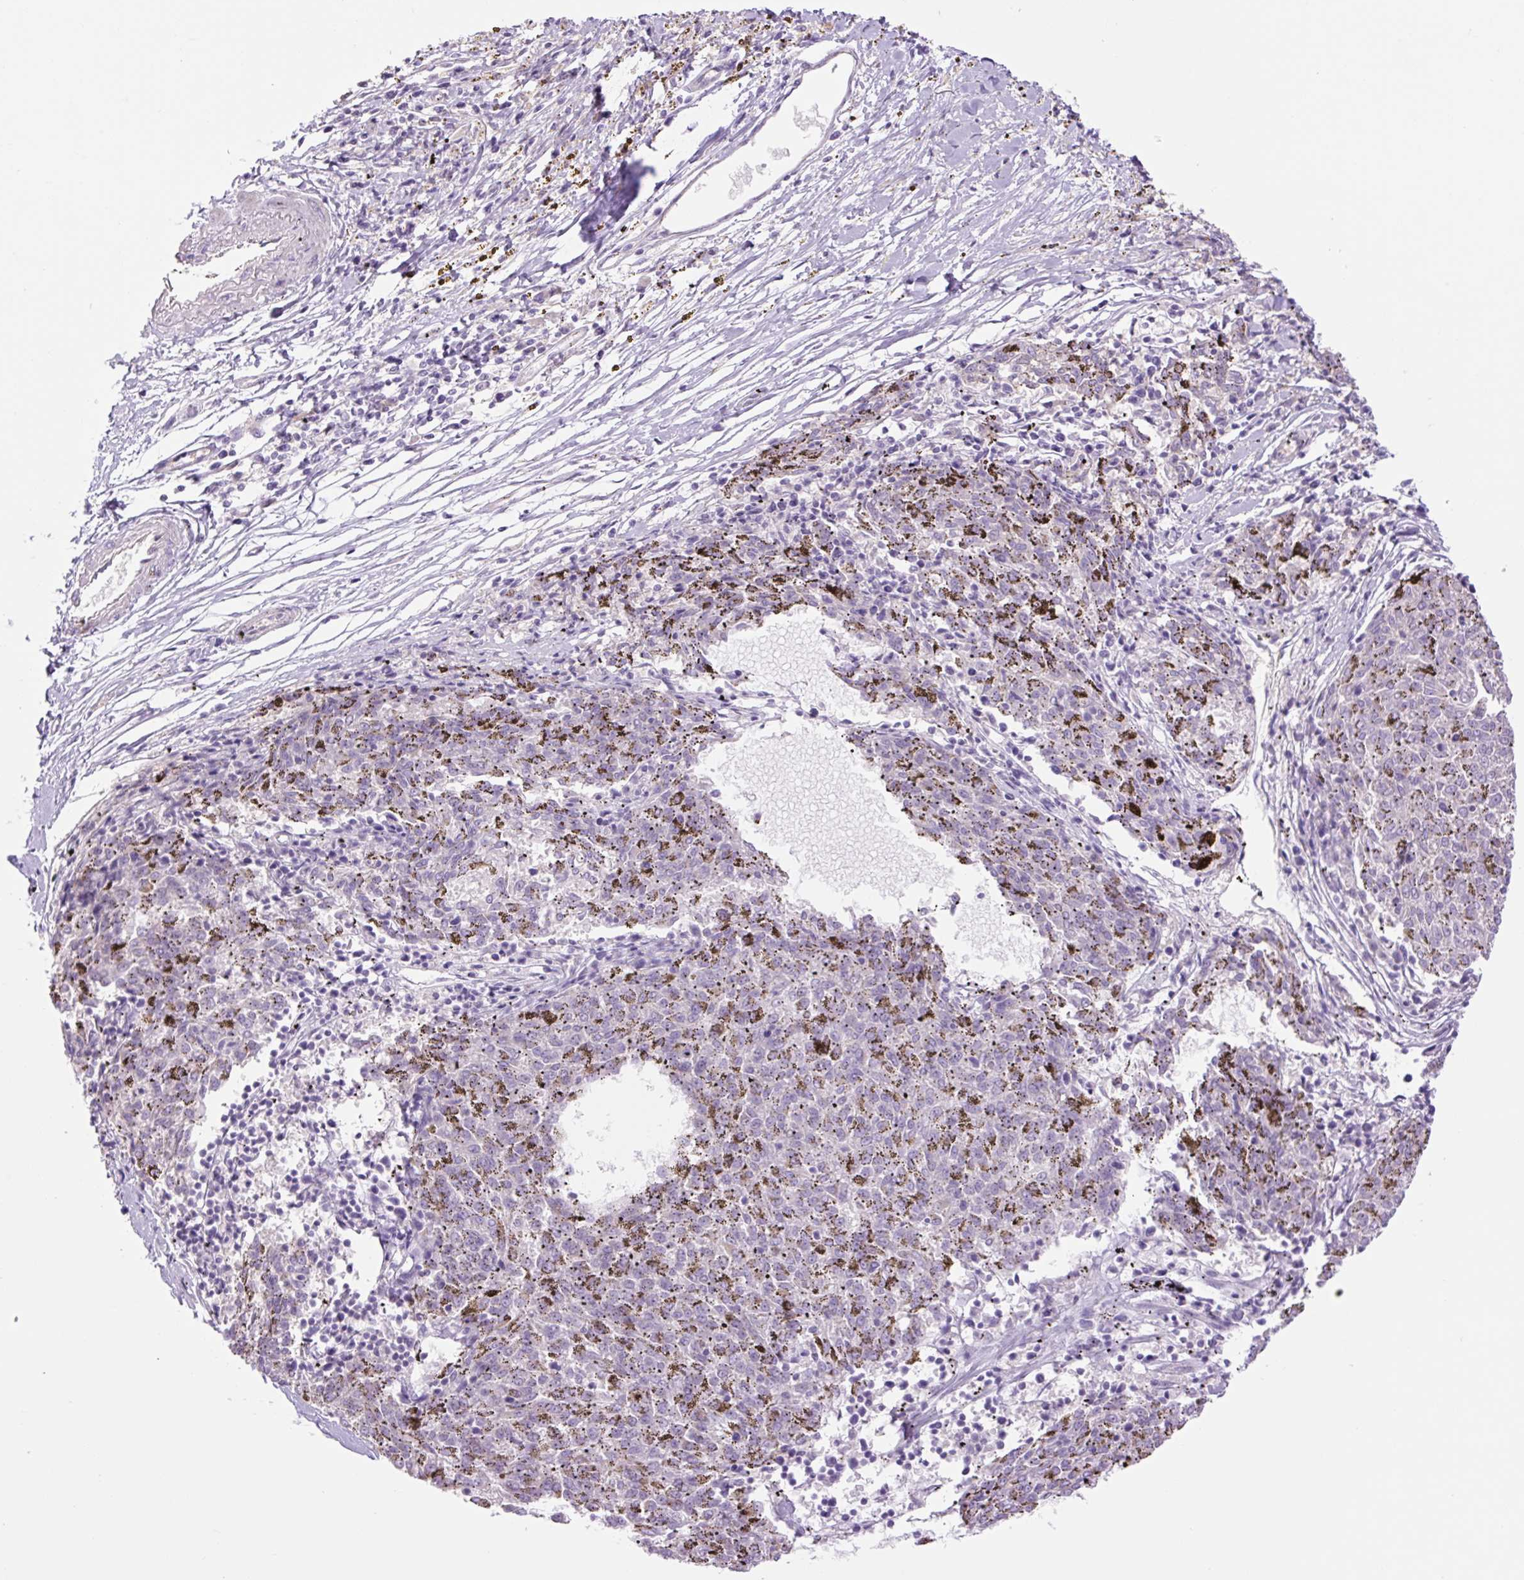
{"staining": {"intensity": "negative", "quantity": "none", "location": "none"}, "tissue": "melanoma", "cell_type": "Tumor cells", "image_type": "cancer", "snomed": [{"axis": "morphology", "description": "Malignant melanoma, NOS"}, {"axis": "topography", "description": "Skin"}], "caption": "This histopathology image is of malignant melanoma stained with immunohistochemistry to label a protein in brown with the nuclei are counter-stained blue. There is no positivity in tumor cells.", "gene": "GRID2", "patient": {"sex": "female", "age": 72}}